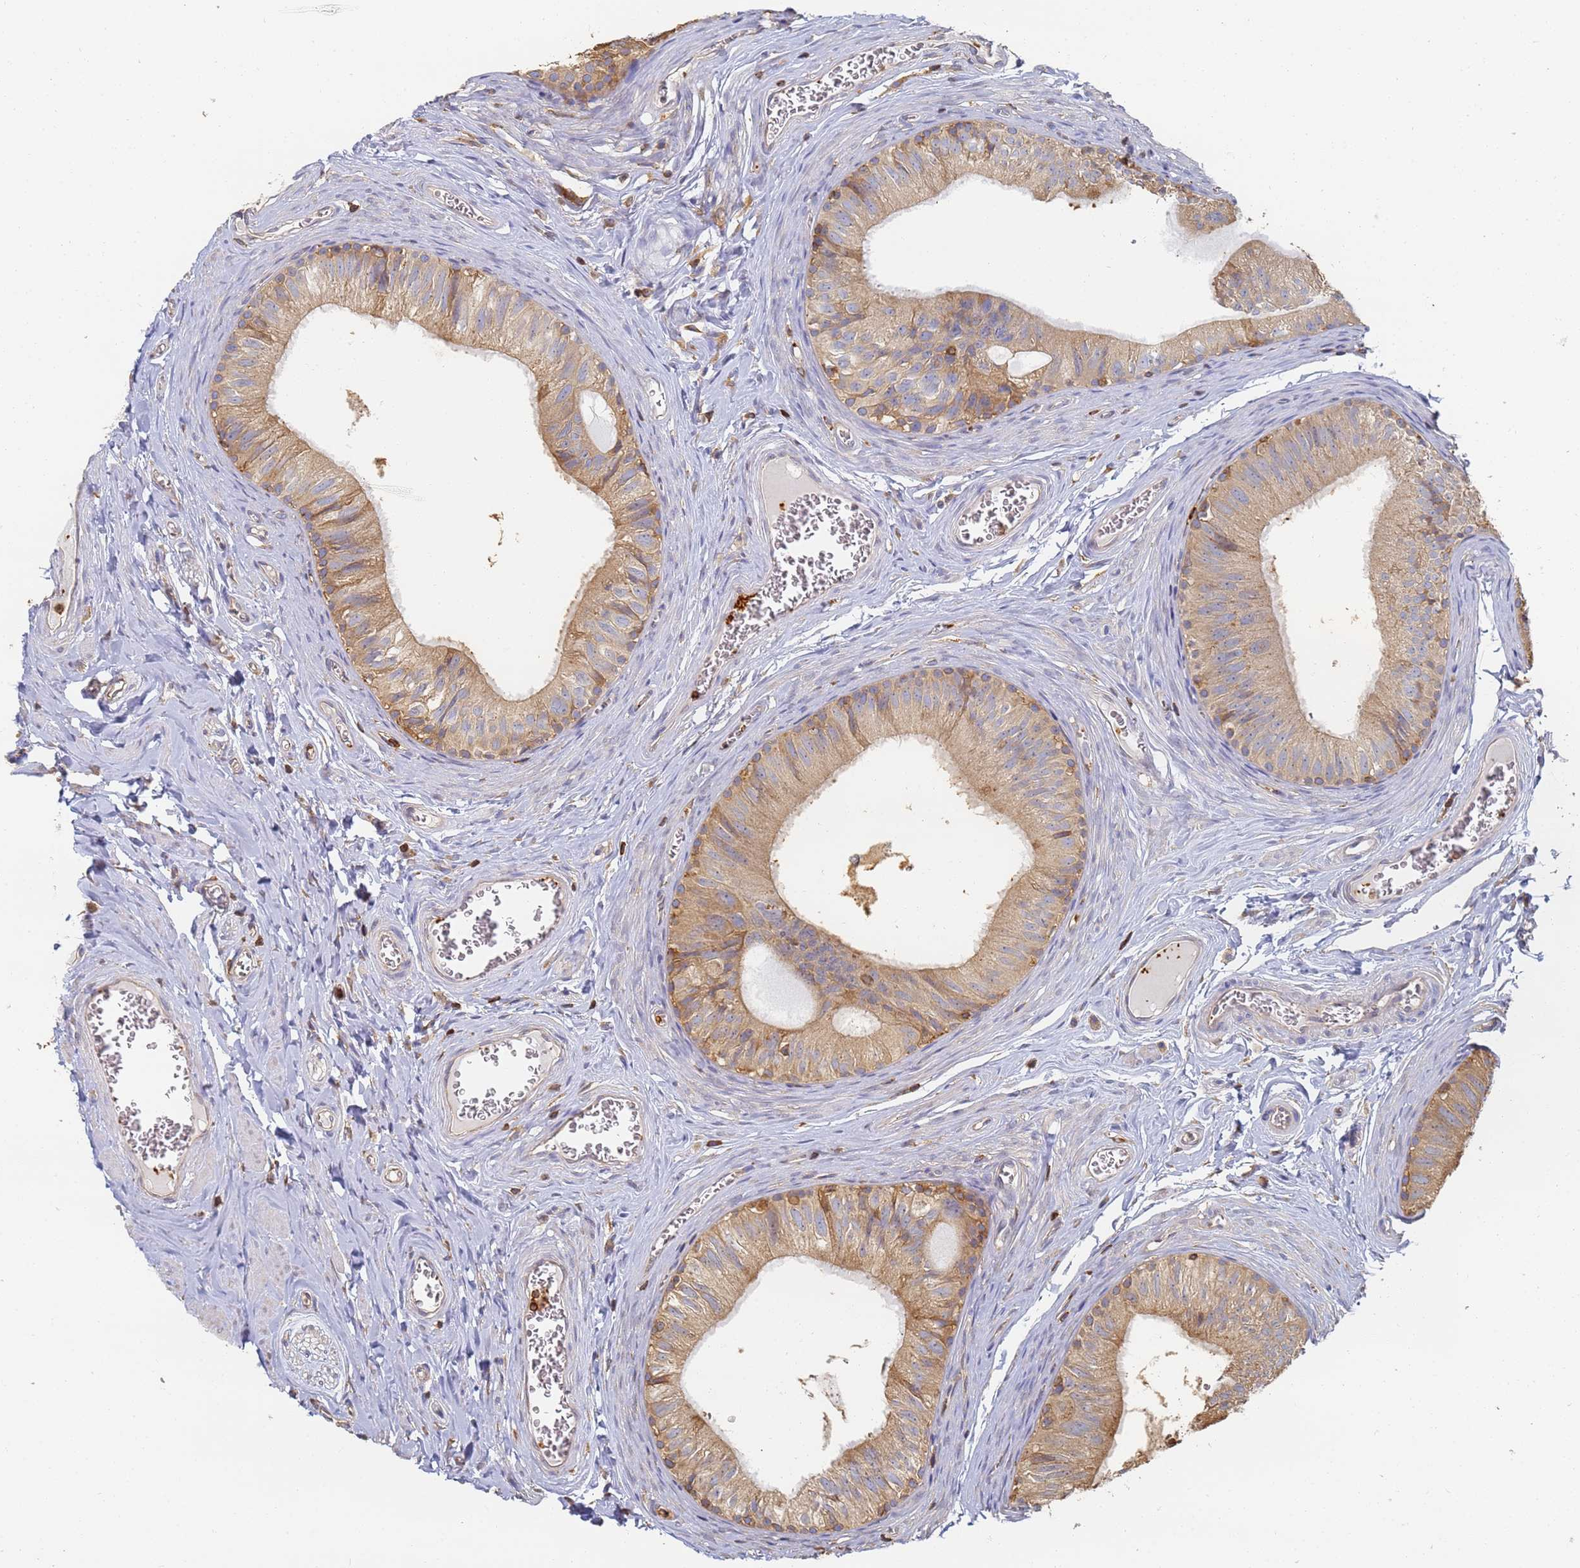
{"staining": {"intensity": "weak", "quantity": ">75%", "location": "cytoplasmic/membranous"}, "tissue": "epididymis", "cell_type": "Glandular cells", "image_type": "normal", "snomed": [{"axis": "morphology", "description": "Normal tissue, NOS"}, {"axis": "topography", "description": "Epididymis"}], "caption": "Immunohistochemical staining of unremarkable human epididymis reveals low levels of weak cytoplasmic/membranous positivity in approximately >75% of glandular cells. The protein of interest is shown in brown color, while the nuclei are stained blue.", "gene": "BIN2", "patient": {"sex": "male", "age": 42}}